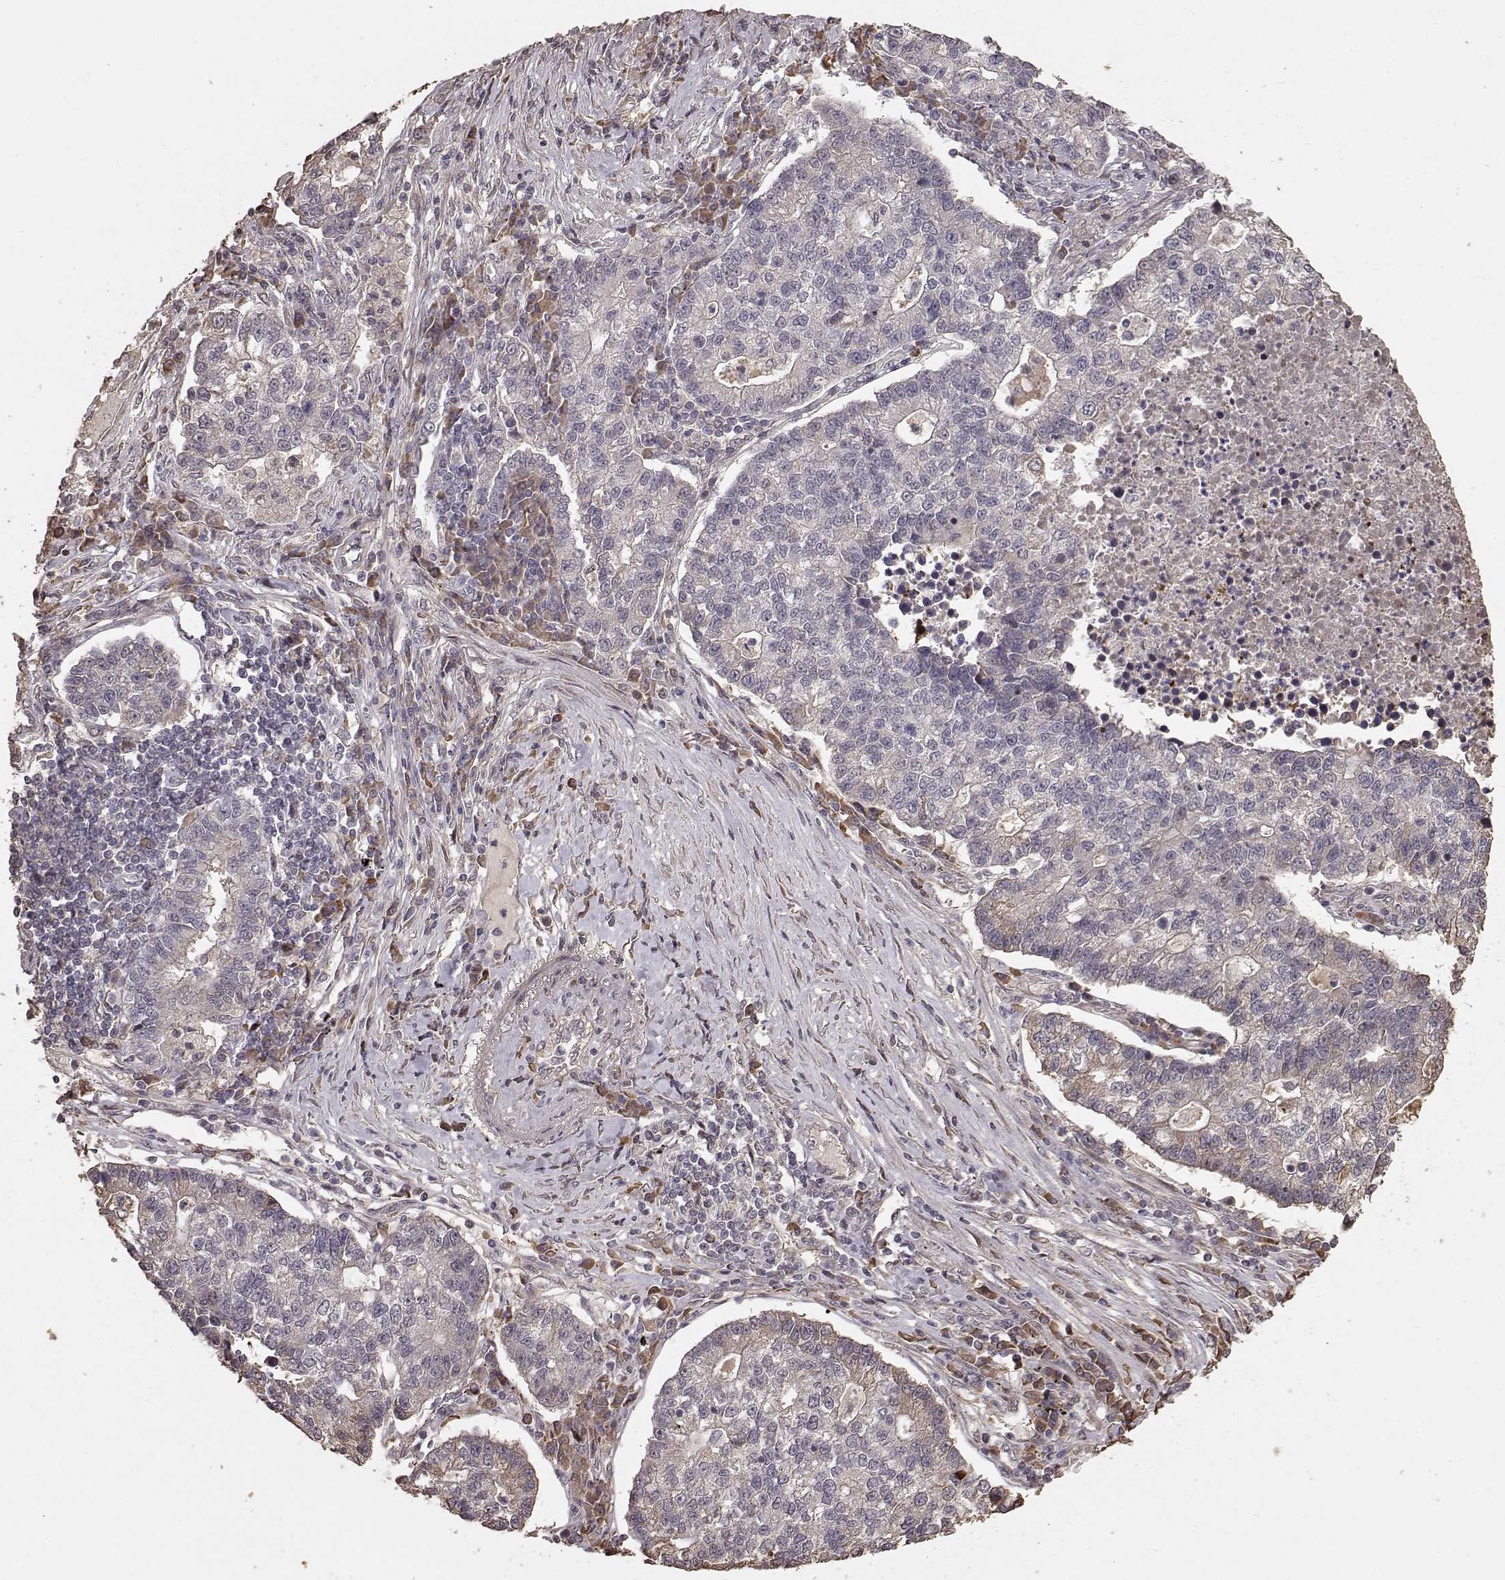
{"staining": {"intensity": "negative", "quantity": "none", "location": "none"}, "tissue": "lung cancer", "cell_type": "Tumor cells", "image_type": "cancer", "snomed": [{"axis": "morphology", "description": "Adenocarcinoma, NOS"}, {"axis": "topography", "description": "Lung"}], "caption": "This is an immunohistochemistry (IHC) histopathology image of lung adenocarcinoma. There is no positivity in tumor cells.", "gene": "USP15", "patient": {"sex": "male", "age": 57}}